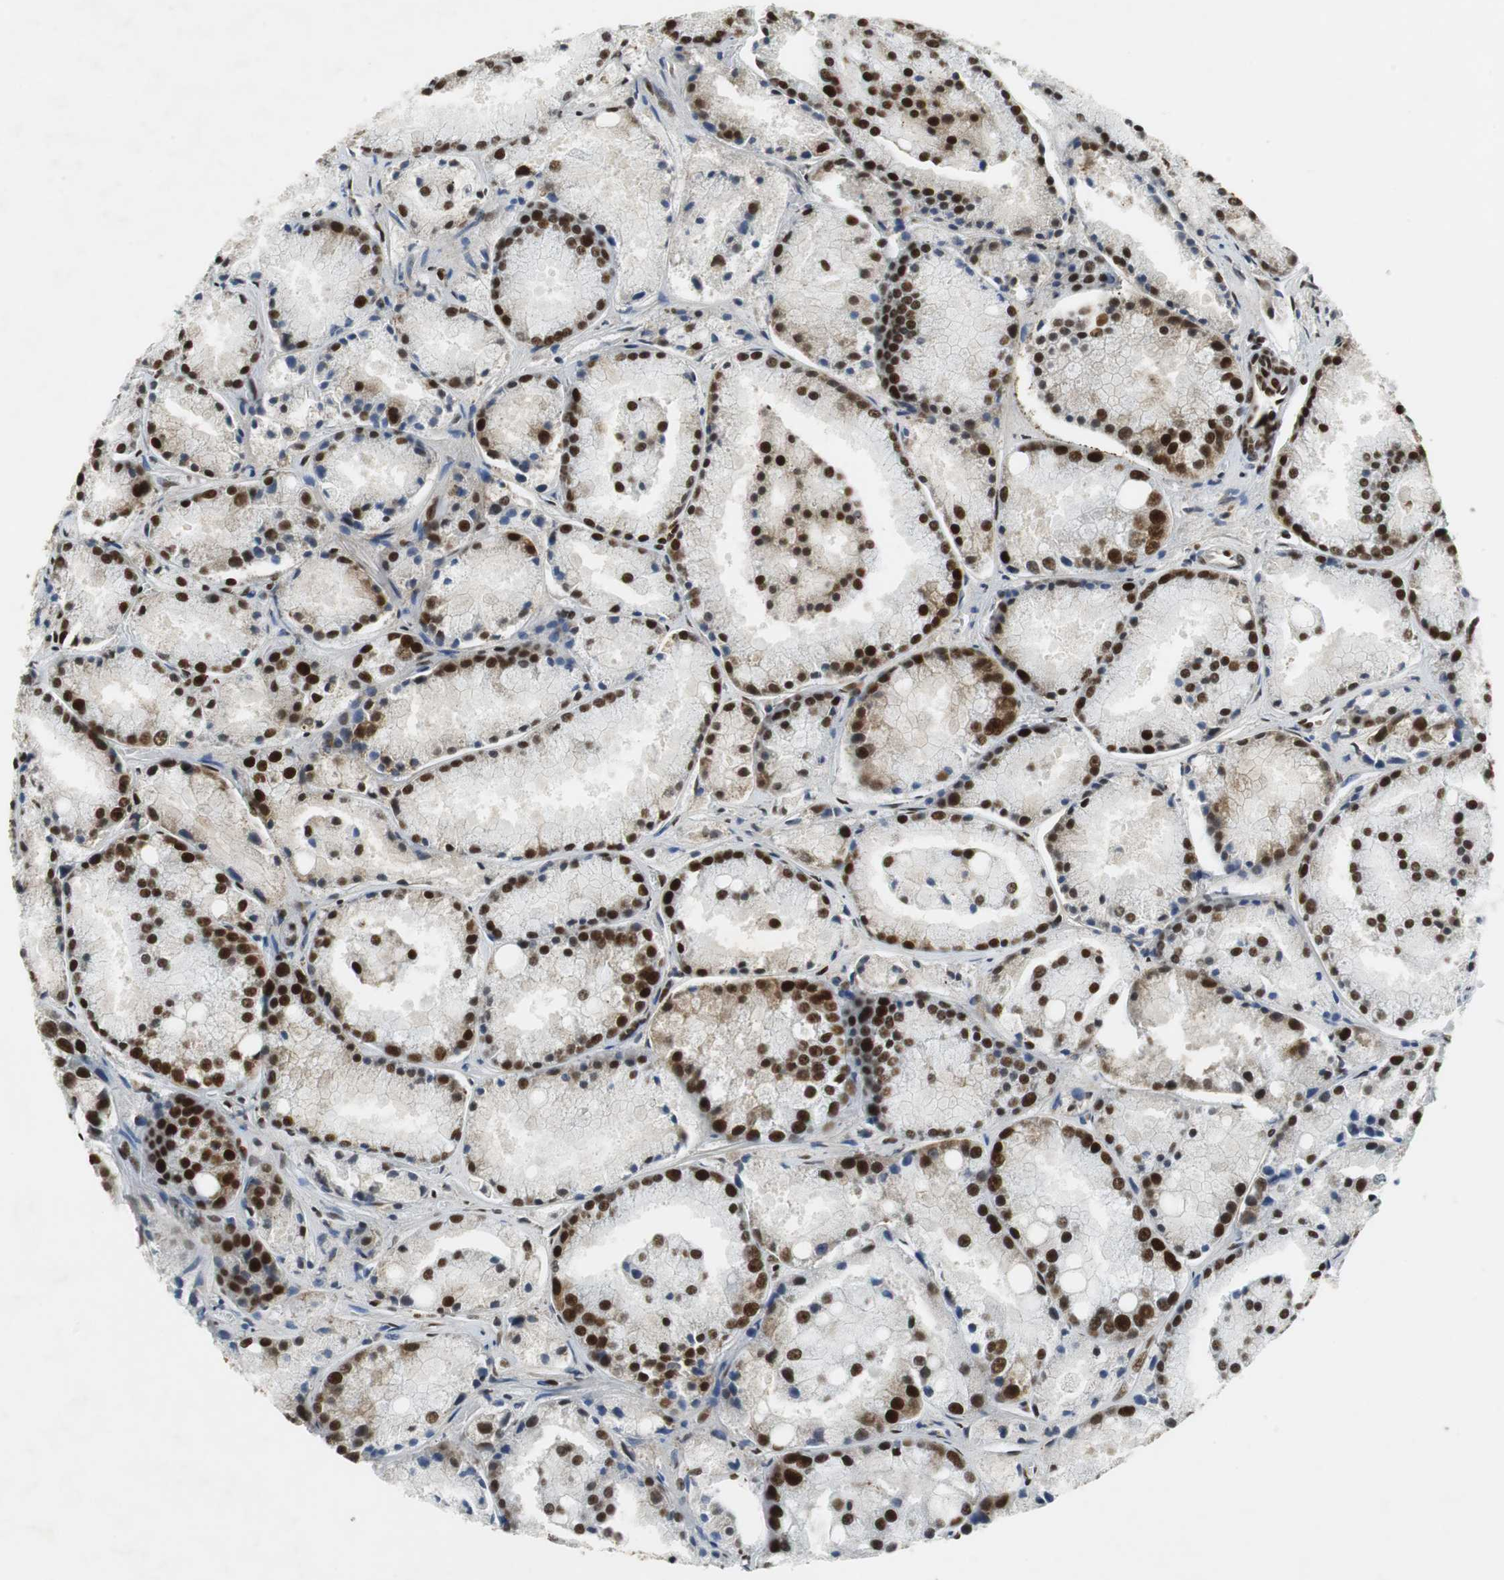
{"staining": {"intensity": "strong", "quantity": ">75%", "location": "nuclear"}, "tissue": "prostate cancer", "cell_type": "Tumor cells", "image_type": "cancer", "snomed": [{"axis": "morphology", "description": "Adenocarcinoma, Low grade"}, {"axis": "topography", "description": "Prostate"}], "caption": "Tumor cells show high levels of strong nuclear staining in approximately >75% of cells in human prostate adenocarcinoma (low-grade).", "gene": "PRKDC", "patient": {"sex": "male", "age": 64}}